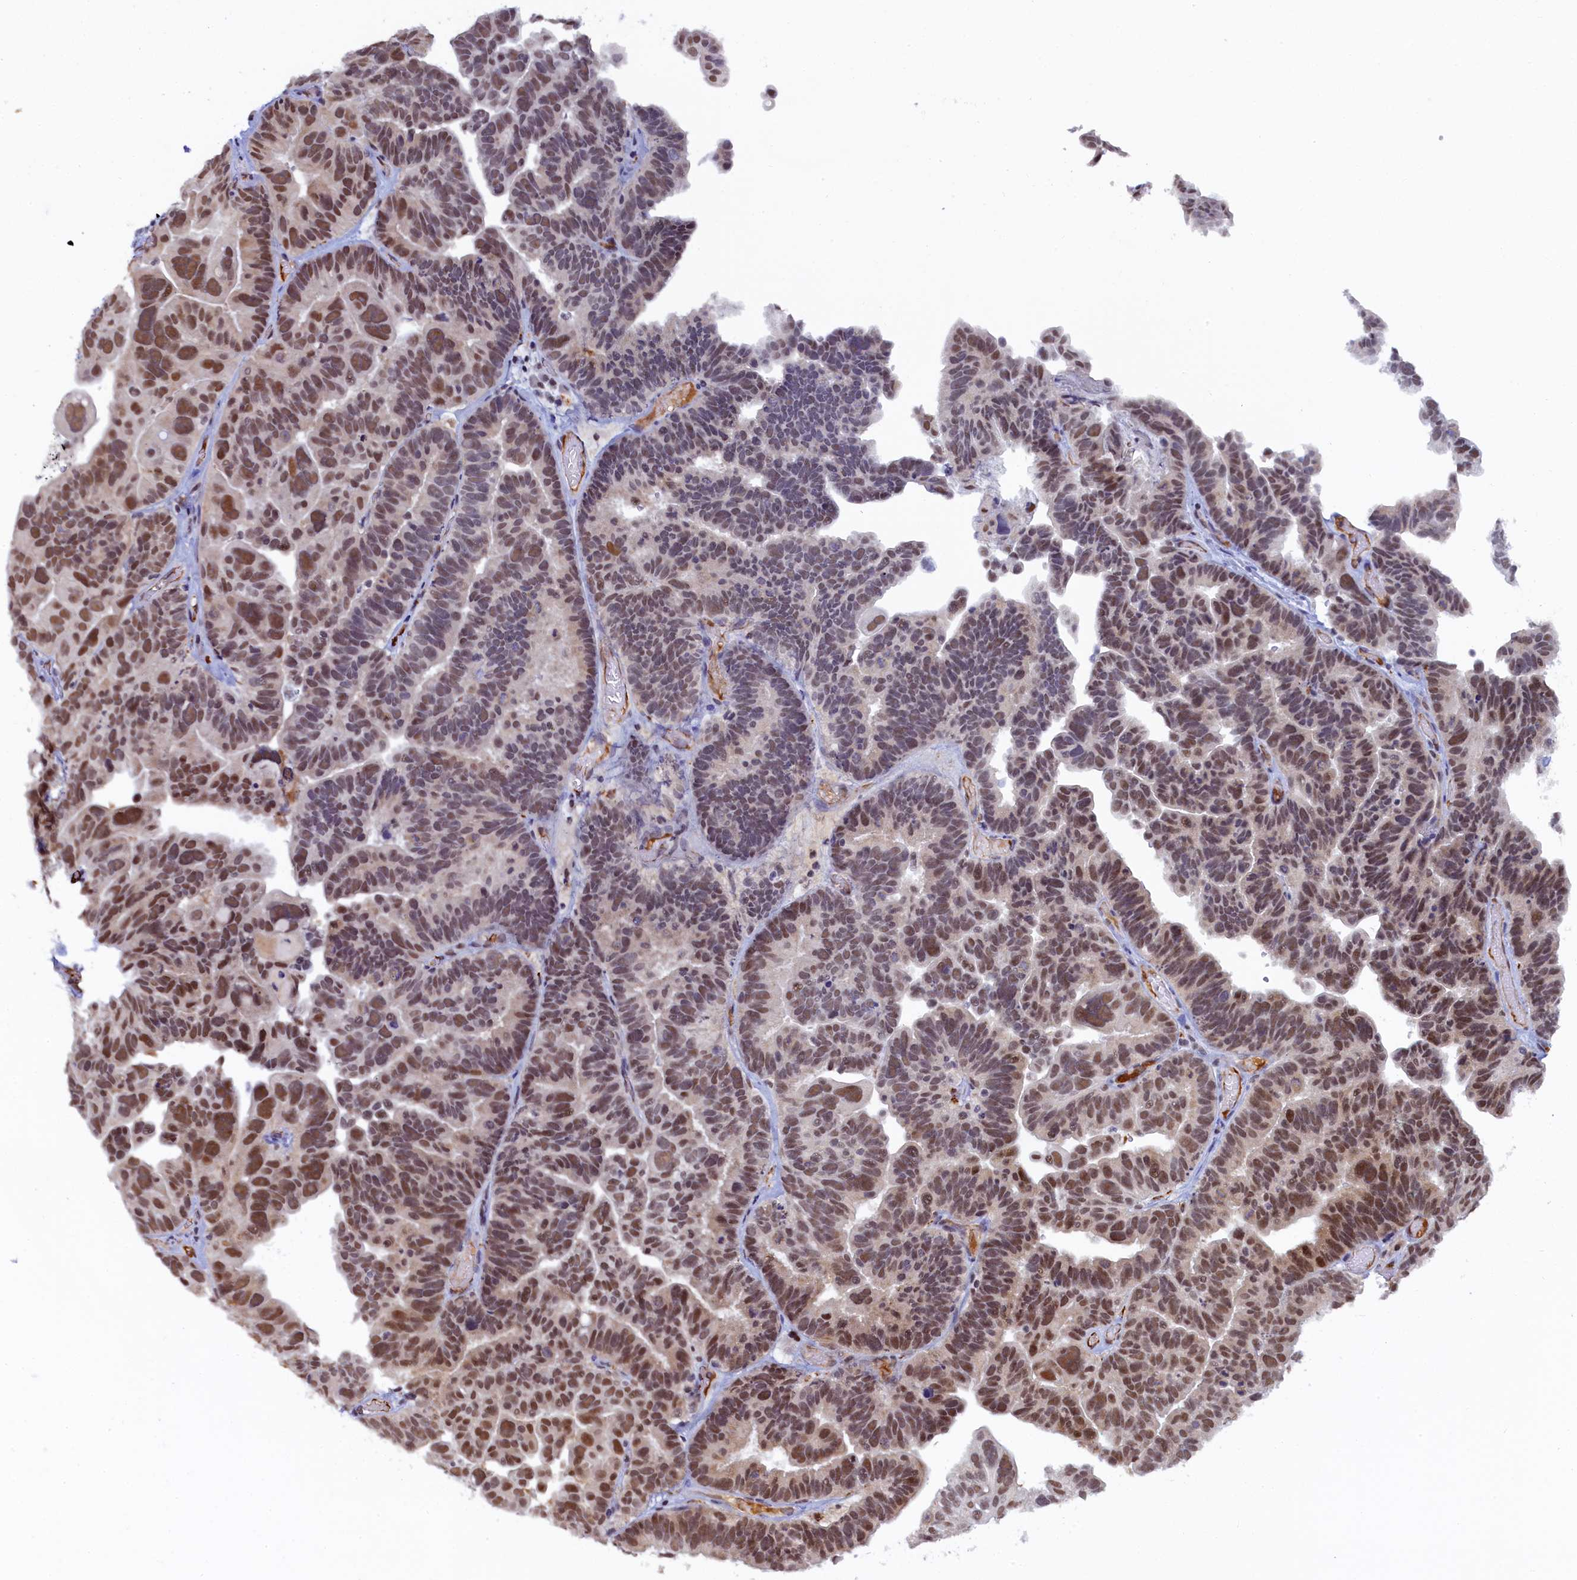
{"staining": {"intensity": "moderate", "quantity": "25%-75%", "location": "nuclear"}, "tissue": "ovarian cancer", "cell_type": "Tumor cells", "image_type": "cancer", "snomed": [{"axis": "morphology", "description": "Cystadenocarcinoma, serous, NOS"}, {"axis": "topography", "description": "Ovary"}], "caption": "IHC of ovarian cancer (serous cystadenocarcinoma) exhibits medium levels of moderate nuclear positivity in about 25%-75% of tumor cells. The staining was performed using DAB (3,3'-diaminobenzidine), with brown indicating positive protein expression. Nuclei are stained blue with hematoxylin.", "gene": "INTS14", "patient": {"sex": "female", "age": 56}}